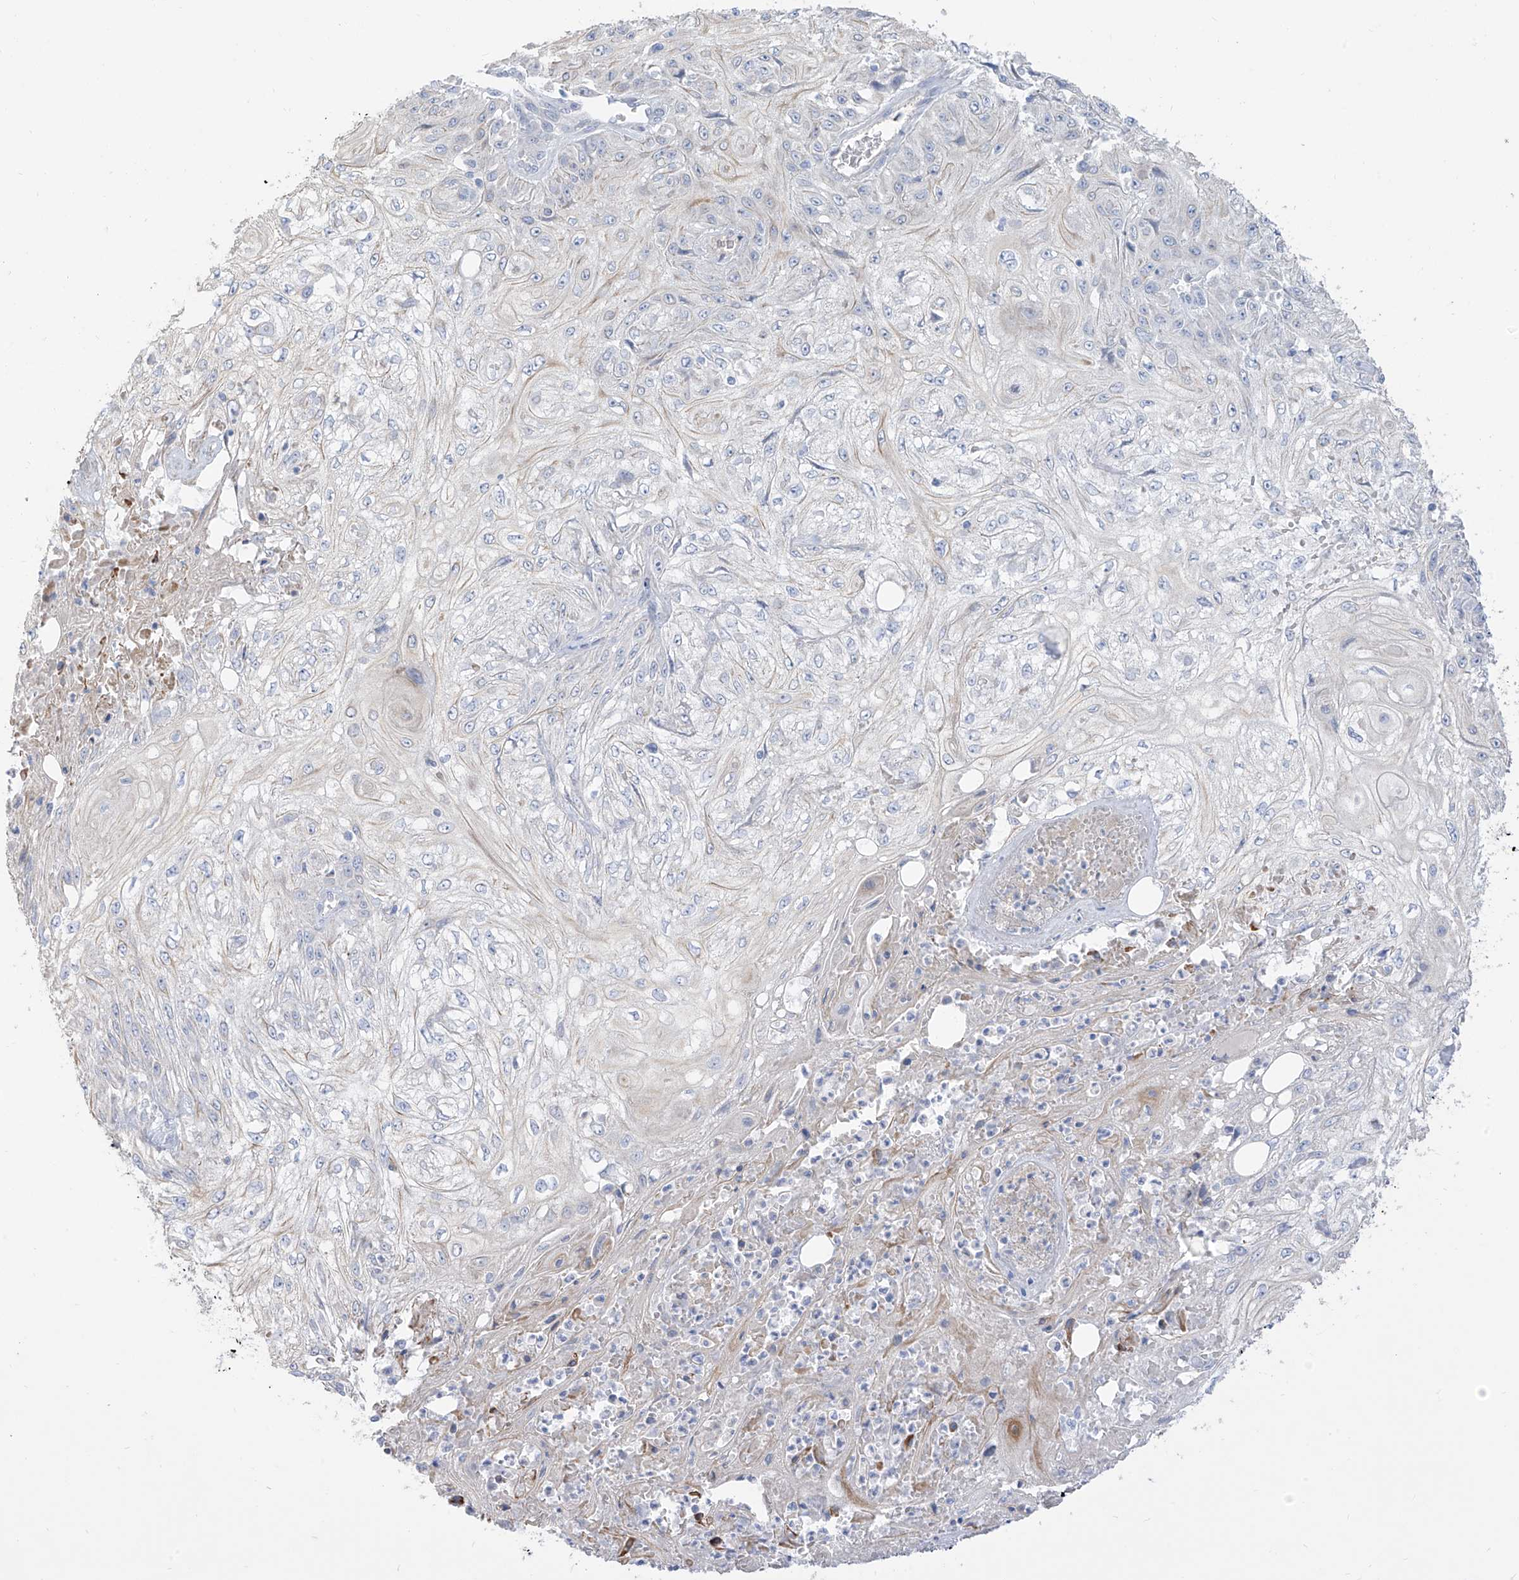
{"staining": {"intensity": "negative", "quantity": "none", "location": "none"}, "tissue": "skin cancer", "cell_type": "Tumor cells", "image_type": "cancer", "snomed": [{"axis": "morphology", "description": "Squamous cell carcinoma, NOS"}, {"axis": "morphology", "description": "Squamous cell carcinoma, metastatic, NOS"}, {"axis": "topography", "description": "Skin"}, {"axis": "topography", "description": "Lymph node"}], "caption": "Skin cancer stained for a protein using immunohistochemistry (IHC) displays no staining tumor cells.", "gene": "ARHGEF40", "patient": {"sex": "male", "age": 75}}